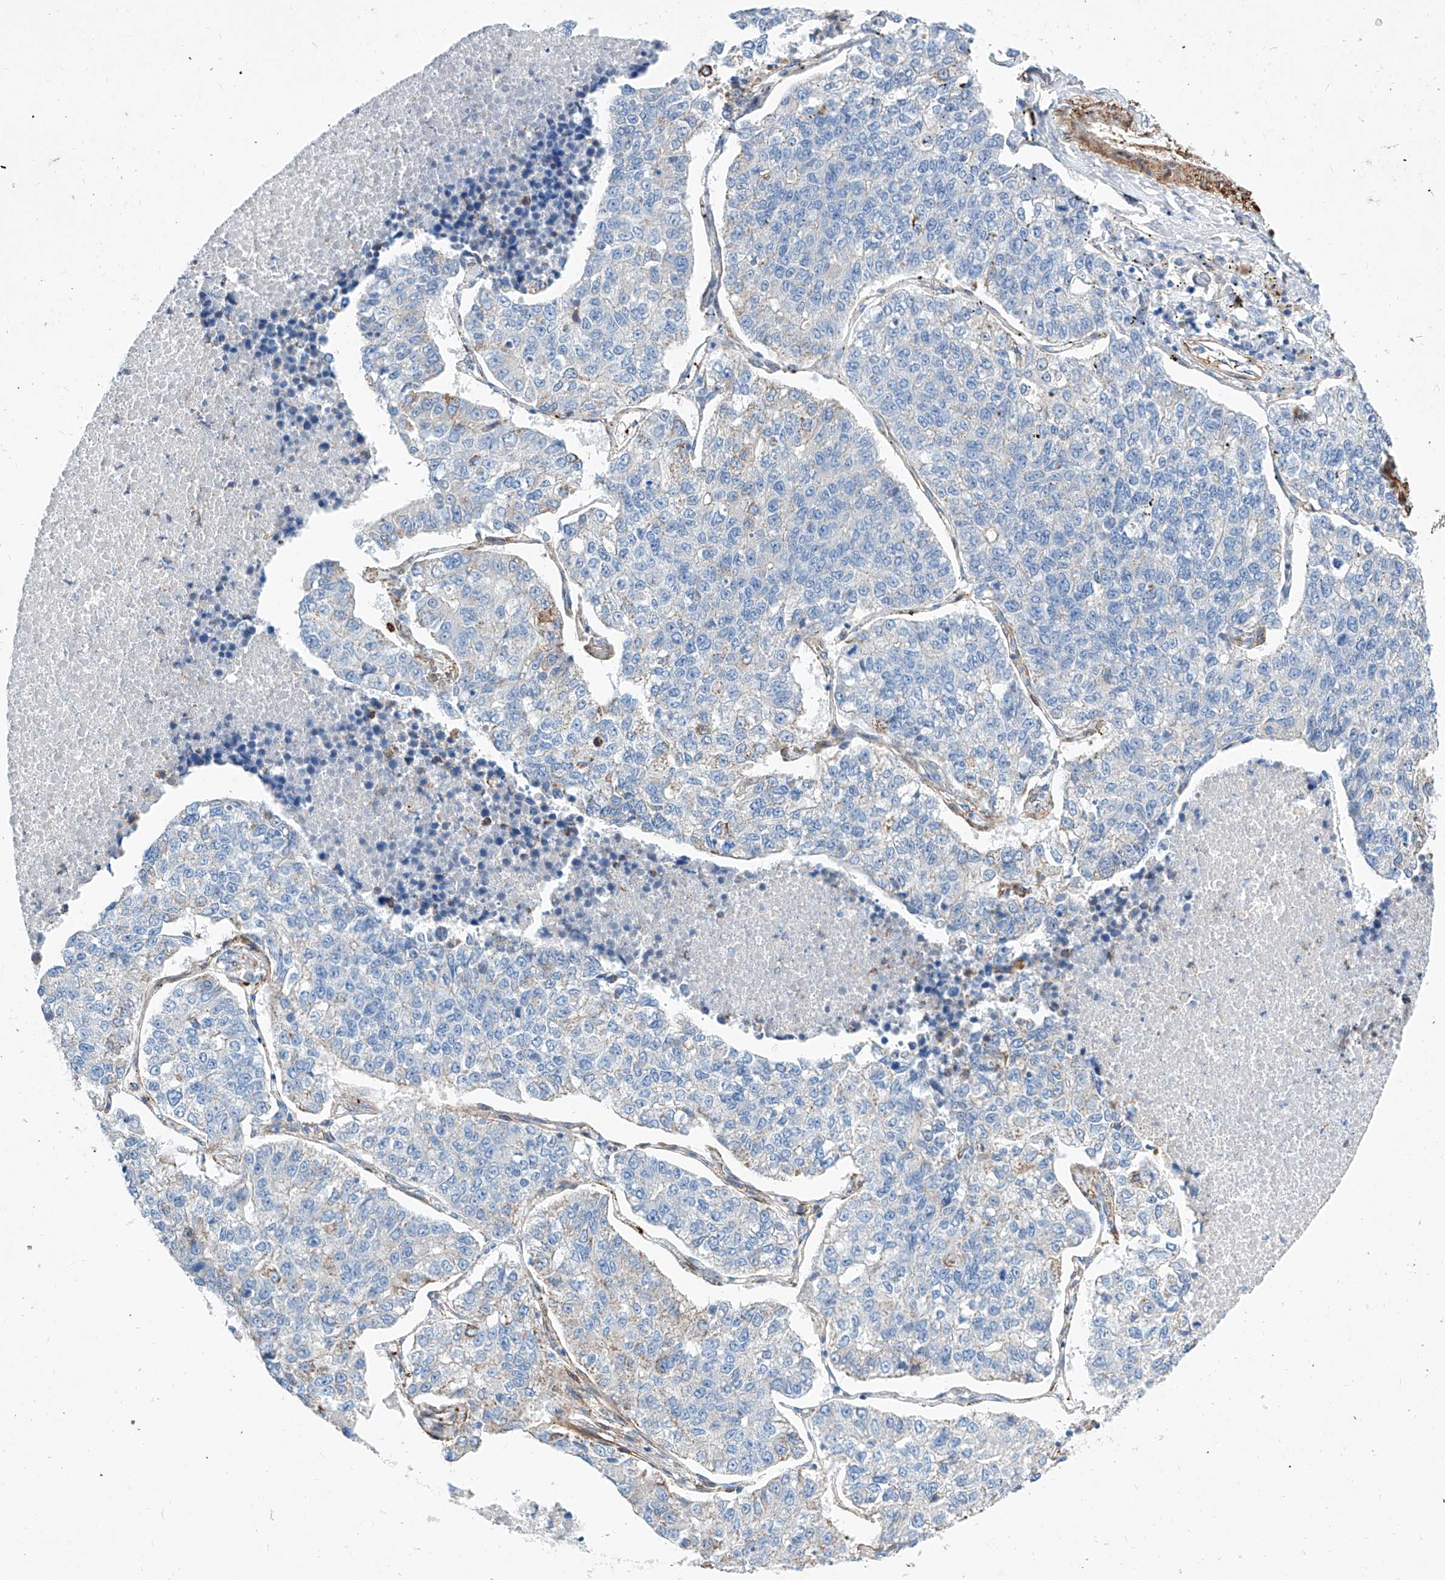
{"staining": {"intensity": "negative", "quantity": "none", "location": "none"}, "tissue": "lung cancer", "cell_type": "Tumor cells", "image_type": "cancer", "snomed": [{"axis": "morphology", "description": "Adenocarcinoma, NOS"}, {"axis": "topography", "description": "Lung"}], "caption": "This histopathology image is of adenocarcinoma (lung) stained with IHC to label a protein in brown with the nuclei are counter-stained blue. There is no positivity in tumor cells. (Immunohistochemistry, brightfield microscopy, high magnification).", "gene": "TAS2R60", "patient": {"sex": "male", "age": 49}}